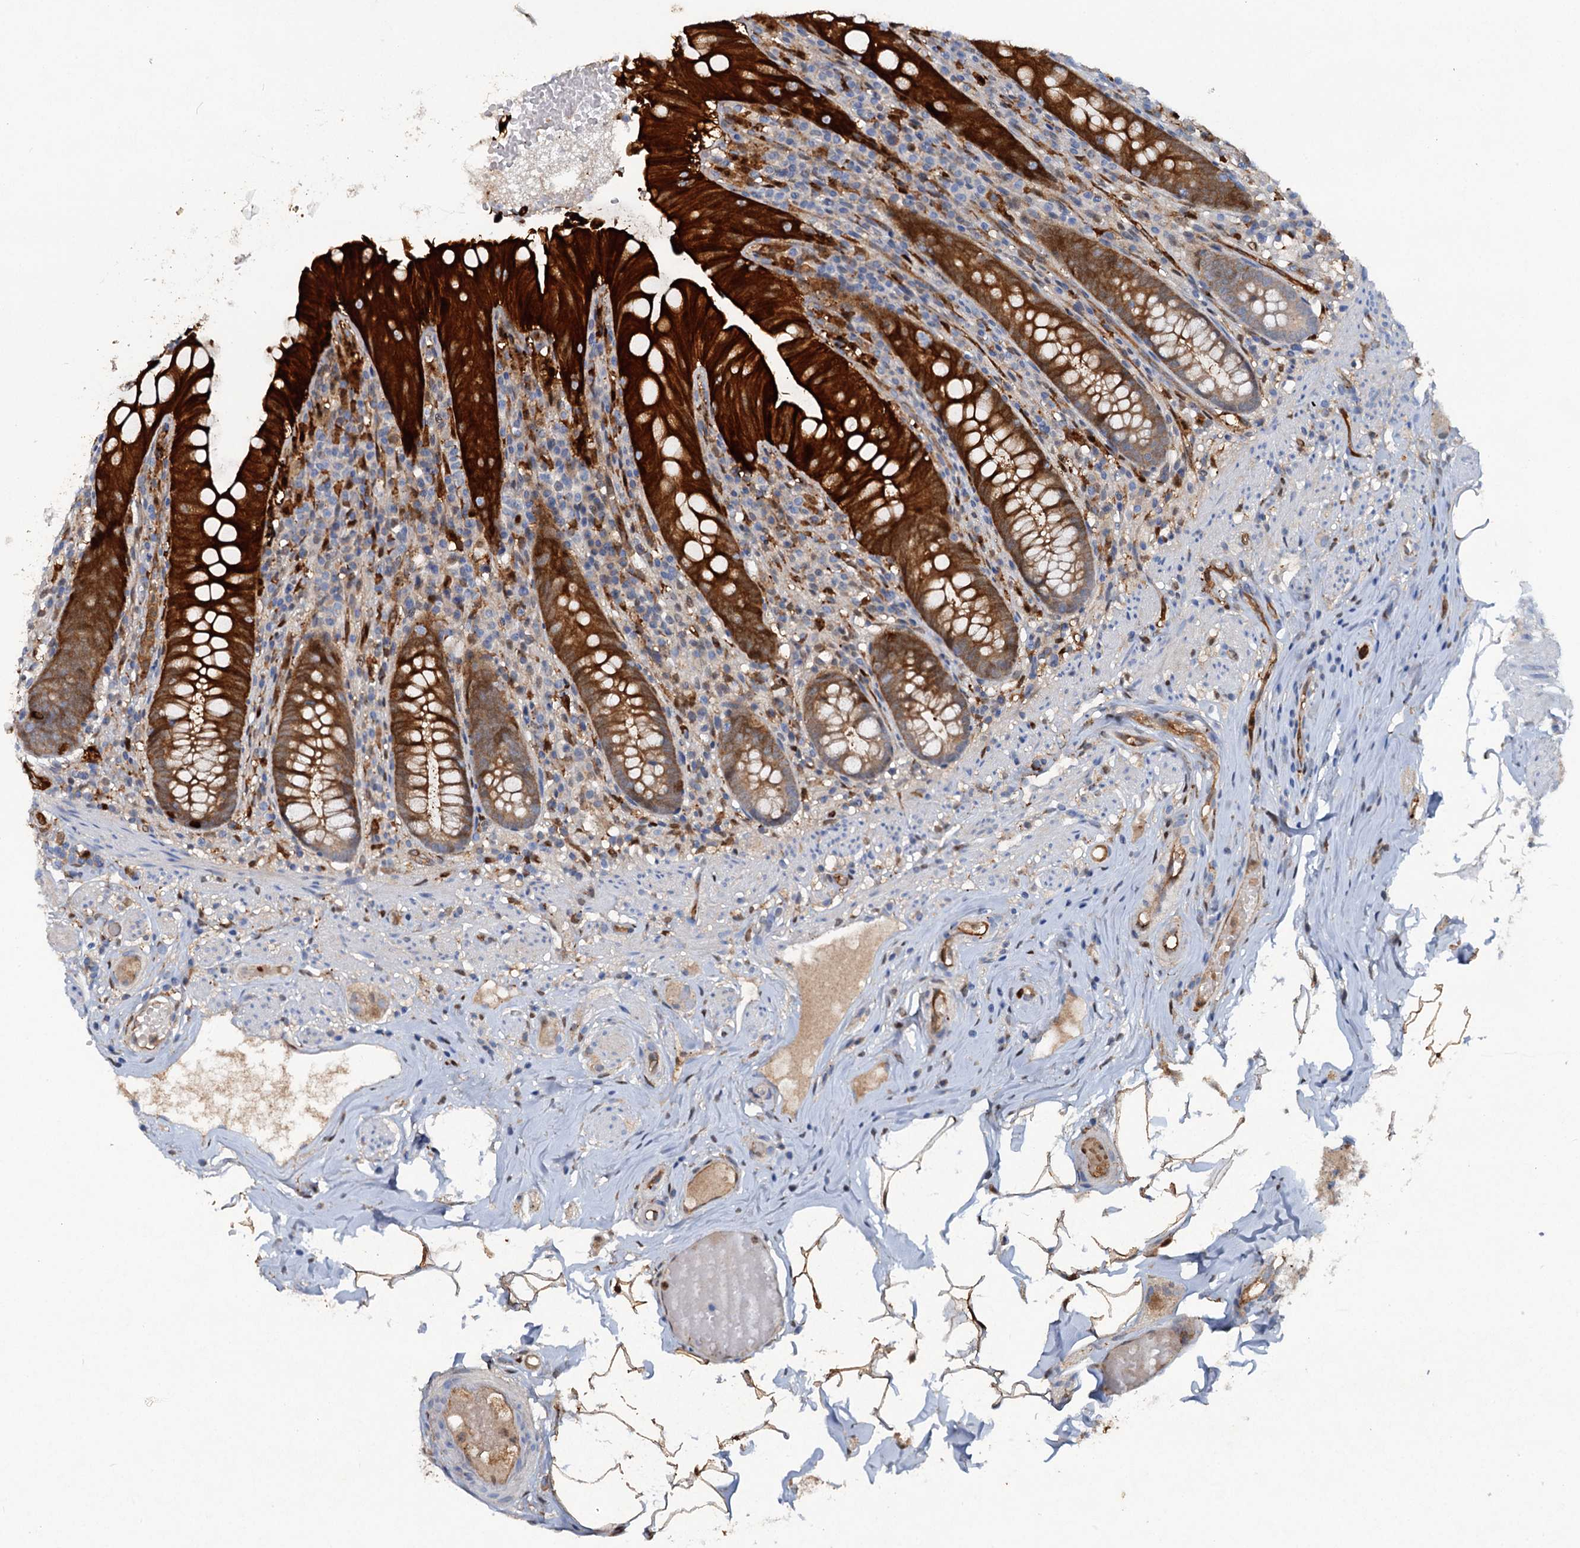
{"staining": {"intensity": "strong", "quantity": ">75%", "location": "cytoplasmic/membranous"}, "tissue": "appendix", "cell_type": "Glandular cells", "image_type": "normal", "snomed": [{"axis": "morphology", "description": "Normal tissue, NOS"}, {"axis": "topography", "description": "Appendix"}], "caption": "The image displays a brown stain indicating the presence of a protein in the cytoplasmic/membranous of glandular cells in appendix. The staining was performed using DAB (3,3'-diaminobenzidine) to visualize the protein expression in brown, while the nuclei were stained in blue with hematoxylin (Magnification: 20x).", "gene": "IL17RD", "patient": {"sex": "male", "age": 55}}